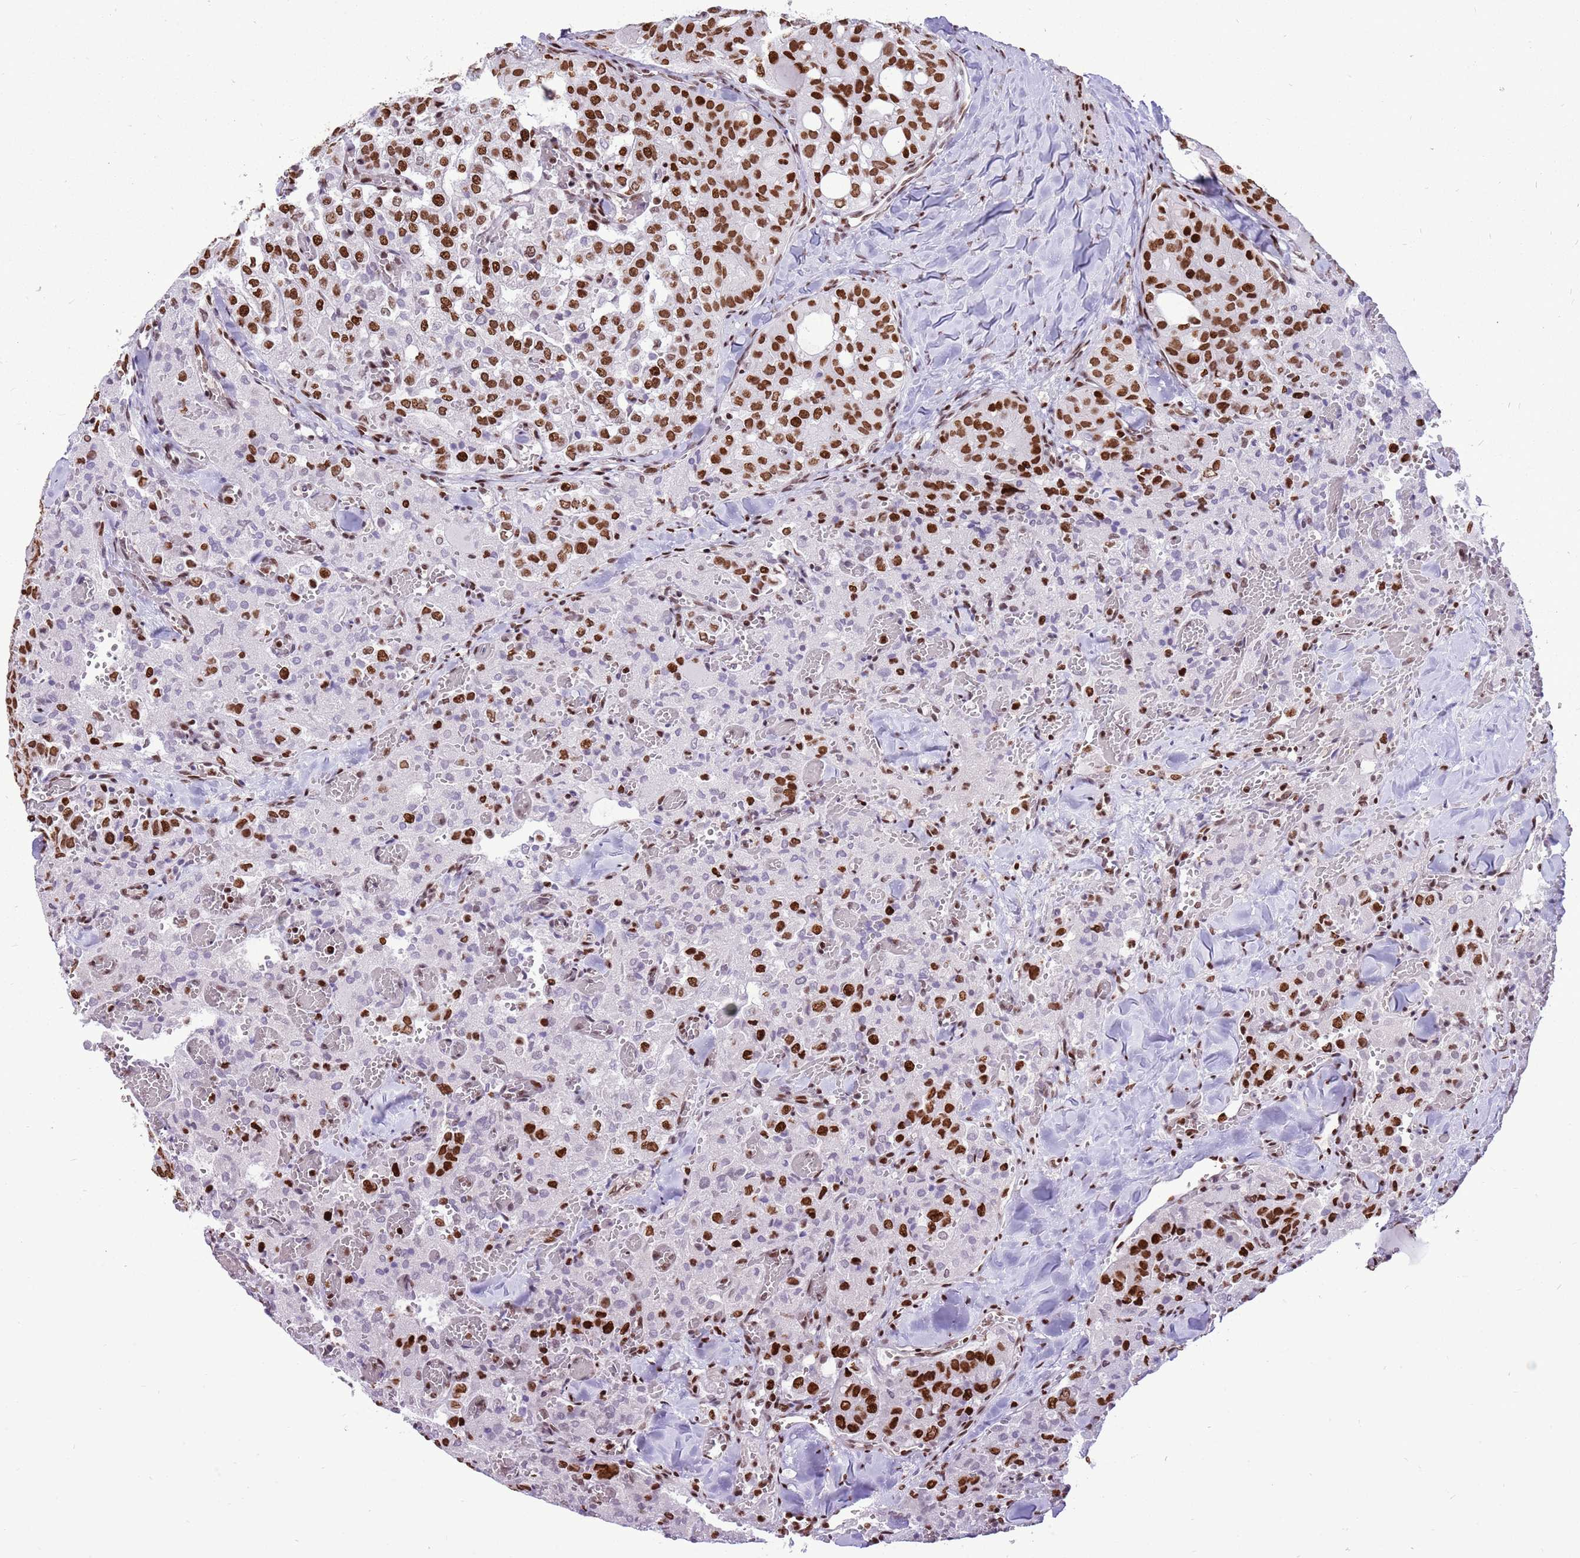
{"staining": {"intensity": "strong", "quantity": ">75%", "location": "nuclear"}, "tissue": "thyroid cancer", "cell_type": "Tumor cells", "image_type": "cancer", "snomed": [{"axis": "morphology", "description": "Follicular adenoma carcinoma, NOS"}, {"axis": "topography", "description": "Thyroid gland"}], "caption": "About >75% of tumor cells in human thyroid follicular adenoma carcinoma reveal strong nuclear protein expression as visualized by brown immunohistochemical staining.", "gene": "WASHC4", "patient": {"sex": "male", "age": 75}}